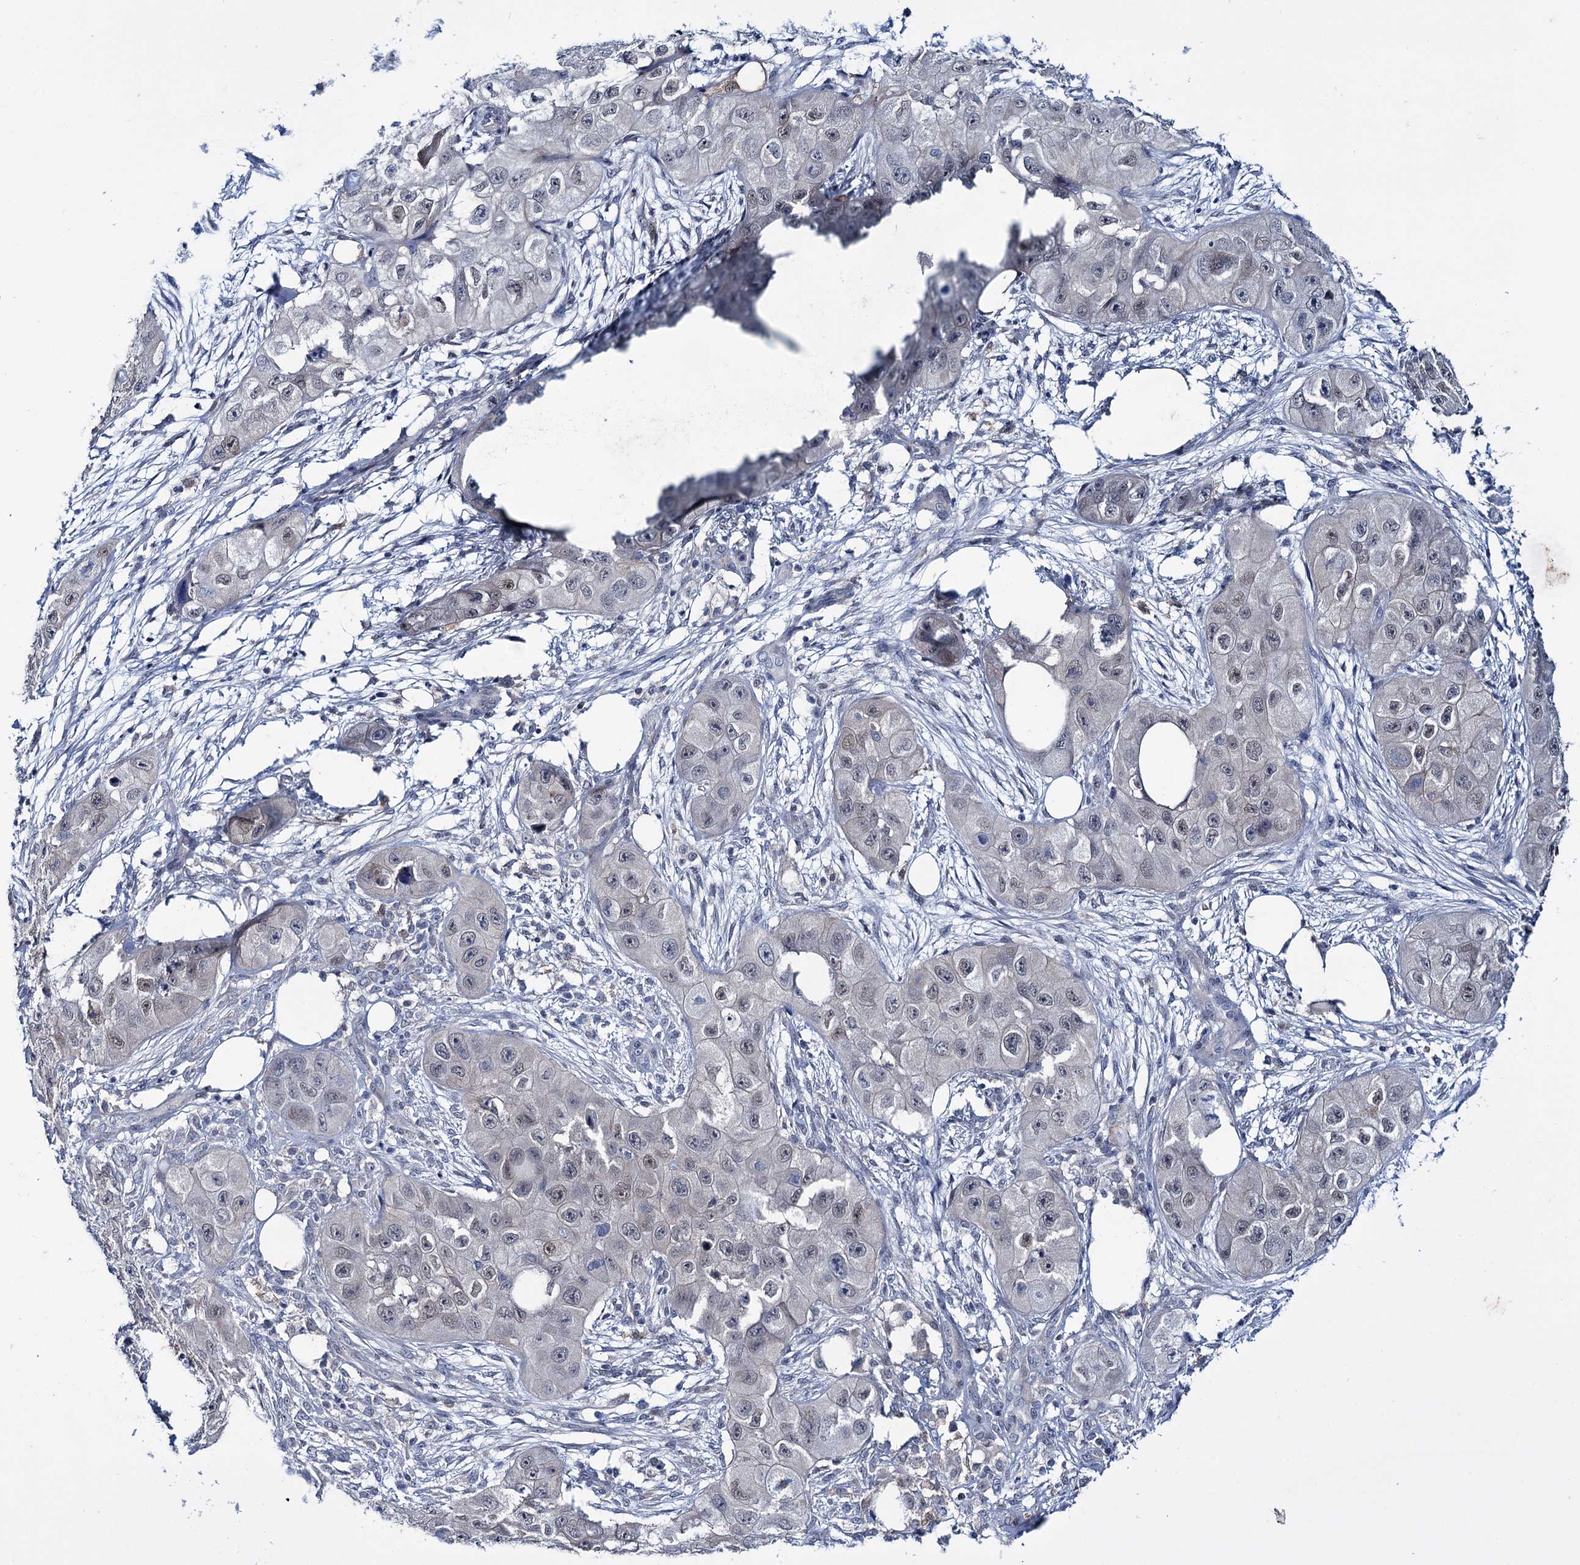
{"staining": {"intensity": "weak", "quantity": "<25%", "location": "nuclear"}, "tissue": "skin cancer", "cell_type": "Tumor cells", "image_type": "cancer", "snomed": [{"axis": "morphology", "description": "Squamous cell carcinoma, NOS"}, {"axis": "topography", "description": "Skin"}, {"axis": "topography", "description": "Subcutis"}], "caption": "Human skin cancer (squamous cell carcinoma) stained for a protein using immunohistochemistry (IHC) shows no staining in tumor cells.", "gene": "MID1IP1", "patient": {"sex": "male", "age": 73}}